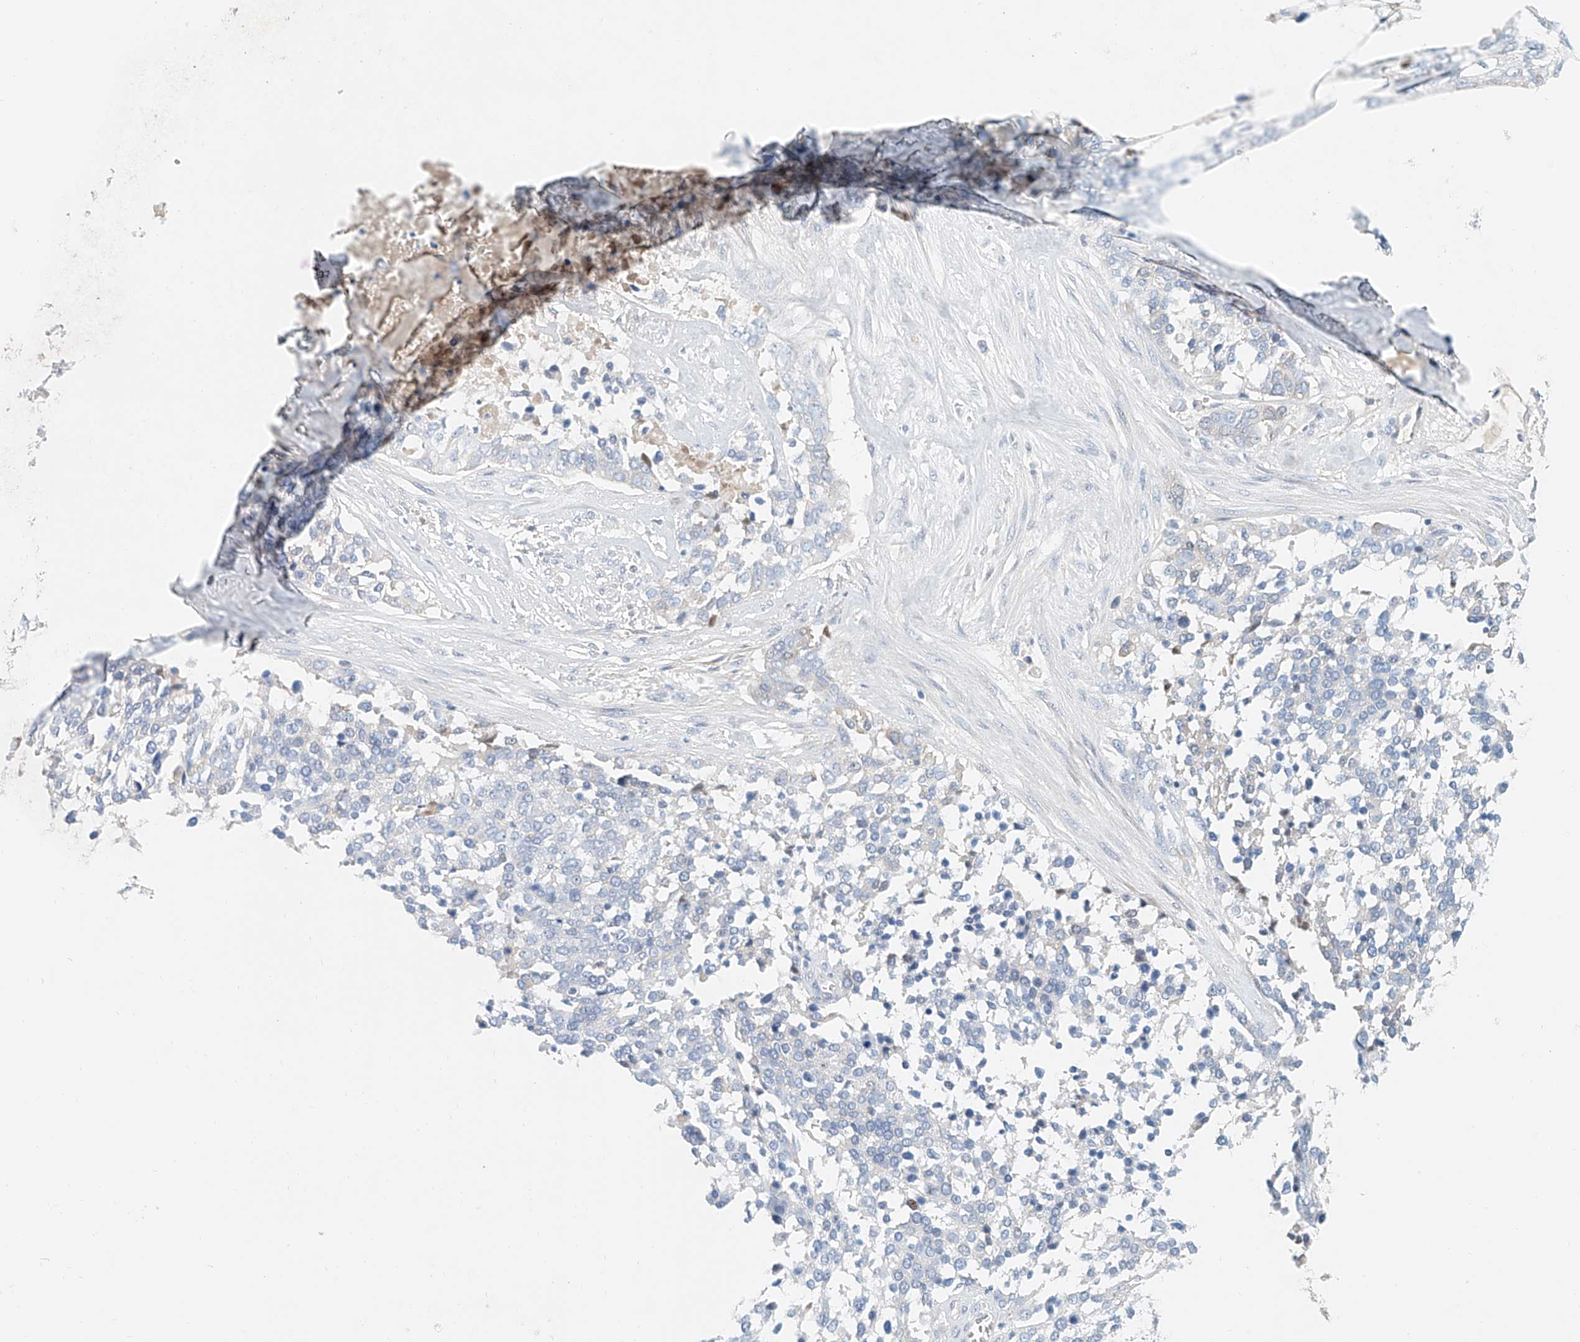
{"staining": {"intensity": "negative", "quantity": "none", "location": "none"}, "tissue": "ovarian cancer", "cell_type": "Tumor cells", "image_type": "cancer", "snomed": [{"axis": "morphology", "description": "Cystadenocarcinoma, serous, NOS"}, {"axis": "topography", "description": "Ovary"}], "caption": "High power microscopy image of an immunohistochemistry photomicrograph of ovarian cancer (serous cystadenocarcinoma), revealing no significant staining in tumor cells. (DAB (3,3'-diaminobenzidine) IHC, high magnification).", "gene": "FRYL", "patient": {"sex": "female", "age": 44}}